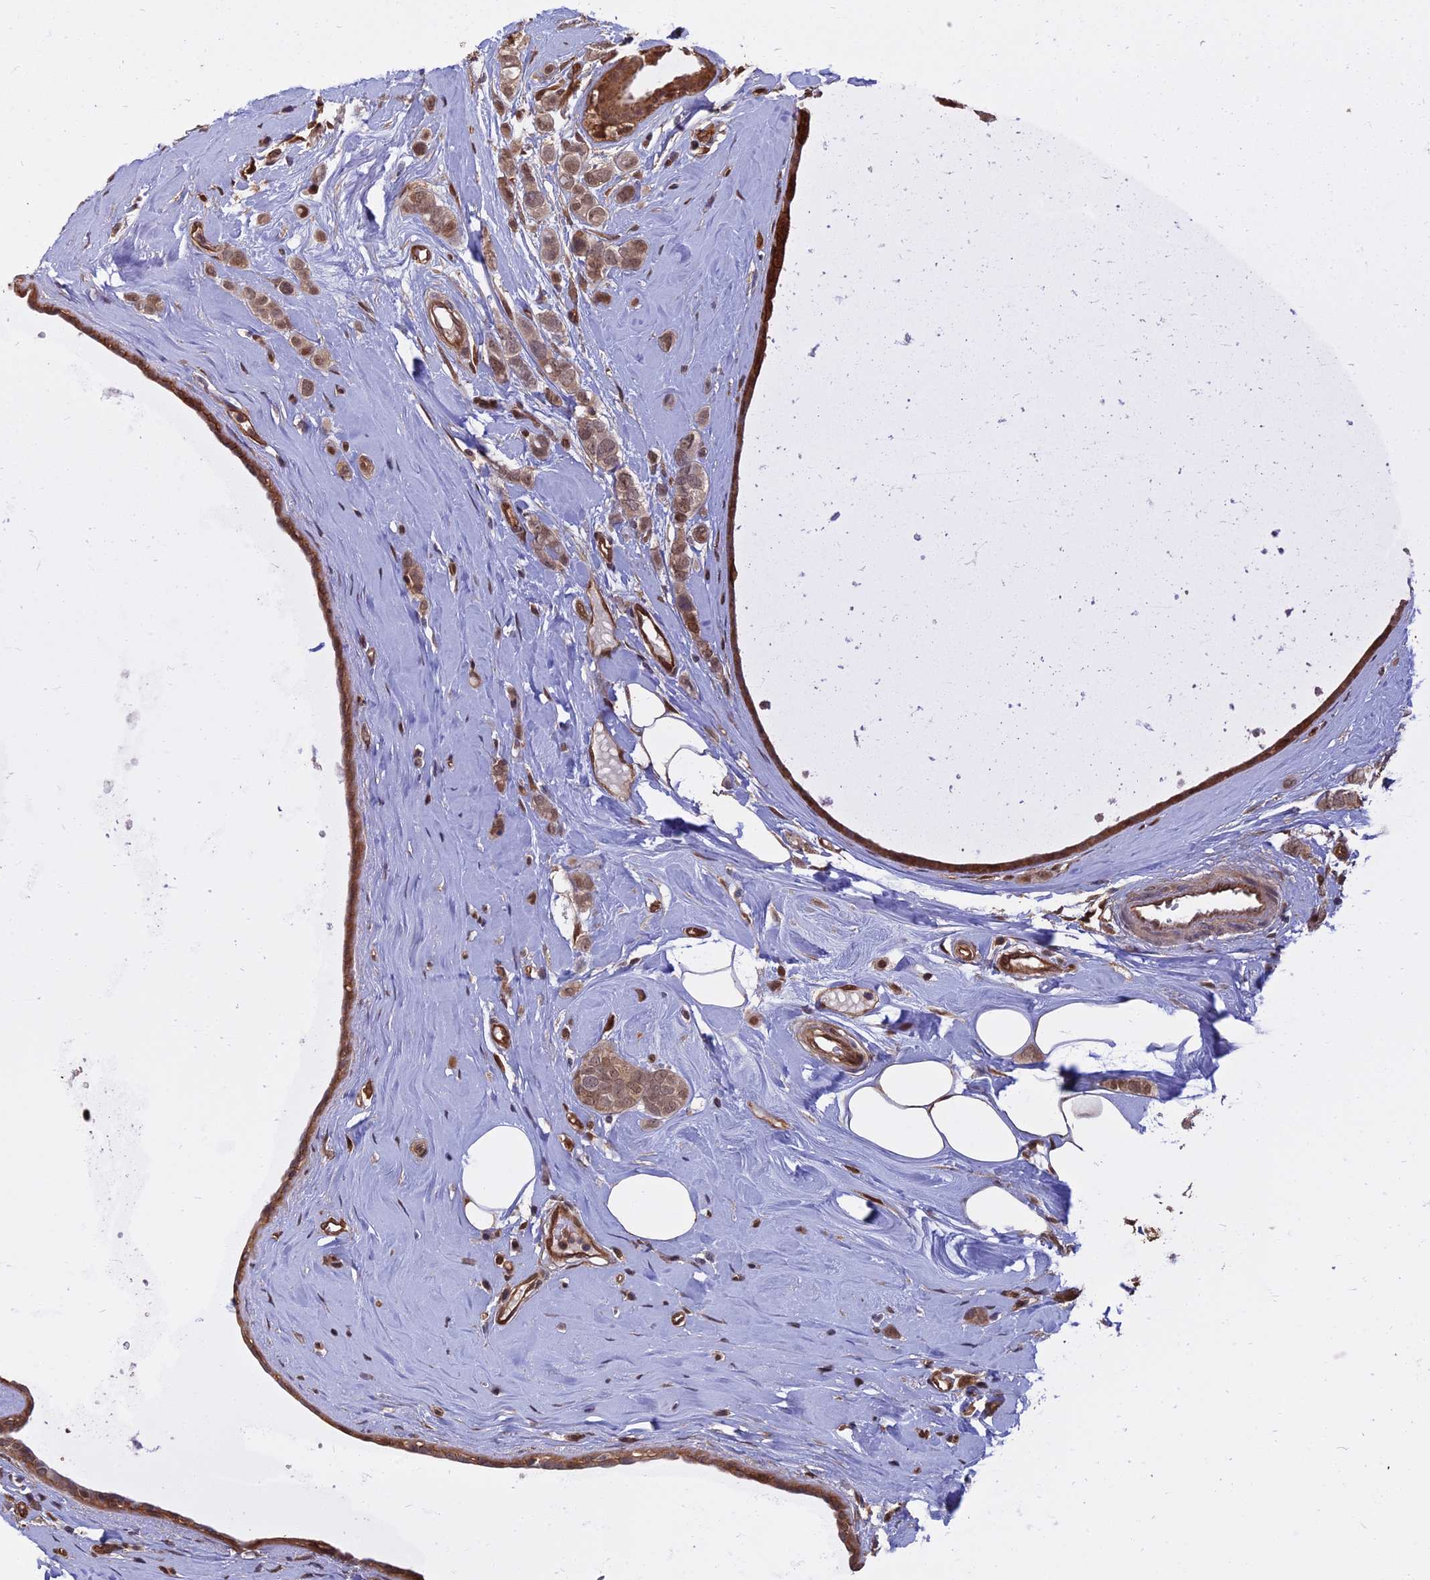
{"staining": {"intensity": "weak", "quantity": ">75%", "location": "cytoplasmic/membranous,nuclear"}, "tissue": "breast cancer", "cell_type": "Tumor cells", "image_type": "cancer", "snomed": [{"axis": "morphology", "description": "Lobular carcinoma"}, {"axis": "topography", "description": "Breast"}], "caption": "Lobular carcinoma (breast) stained with immunohistochemistry displays weak cytoplasmic/membranous and nuclear expression in approximately >75% of tumor cells.", "gene": "LRRN3", "patient": {"sex": "female", "age": 47}}